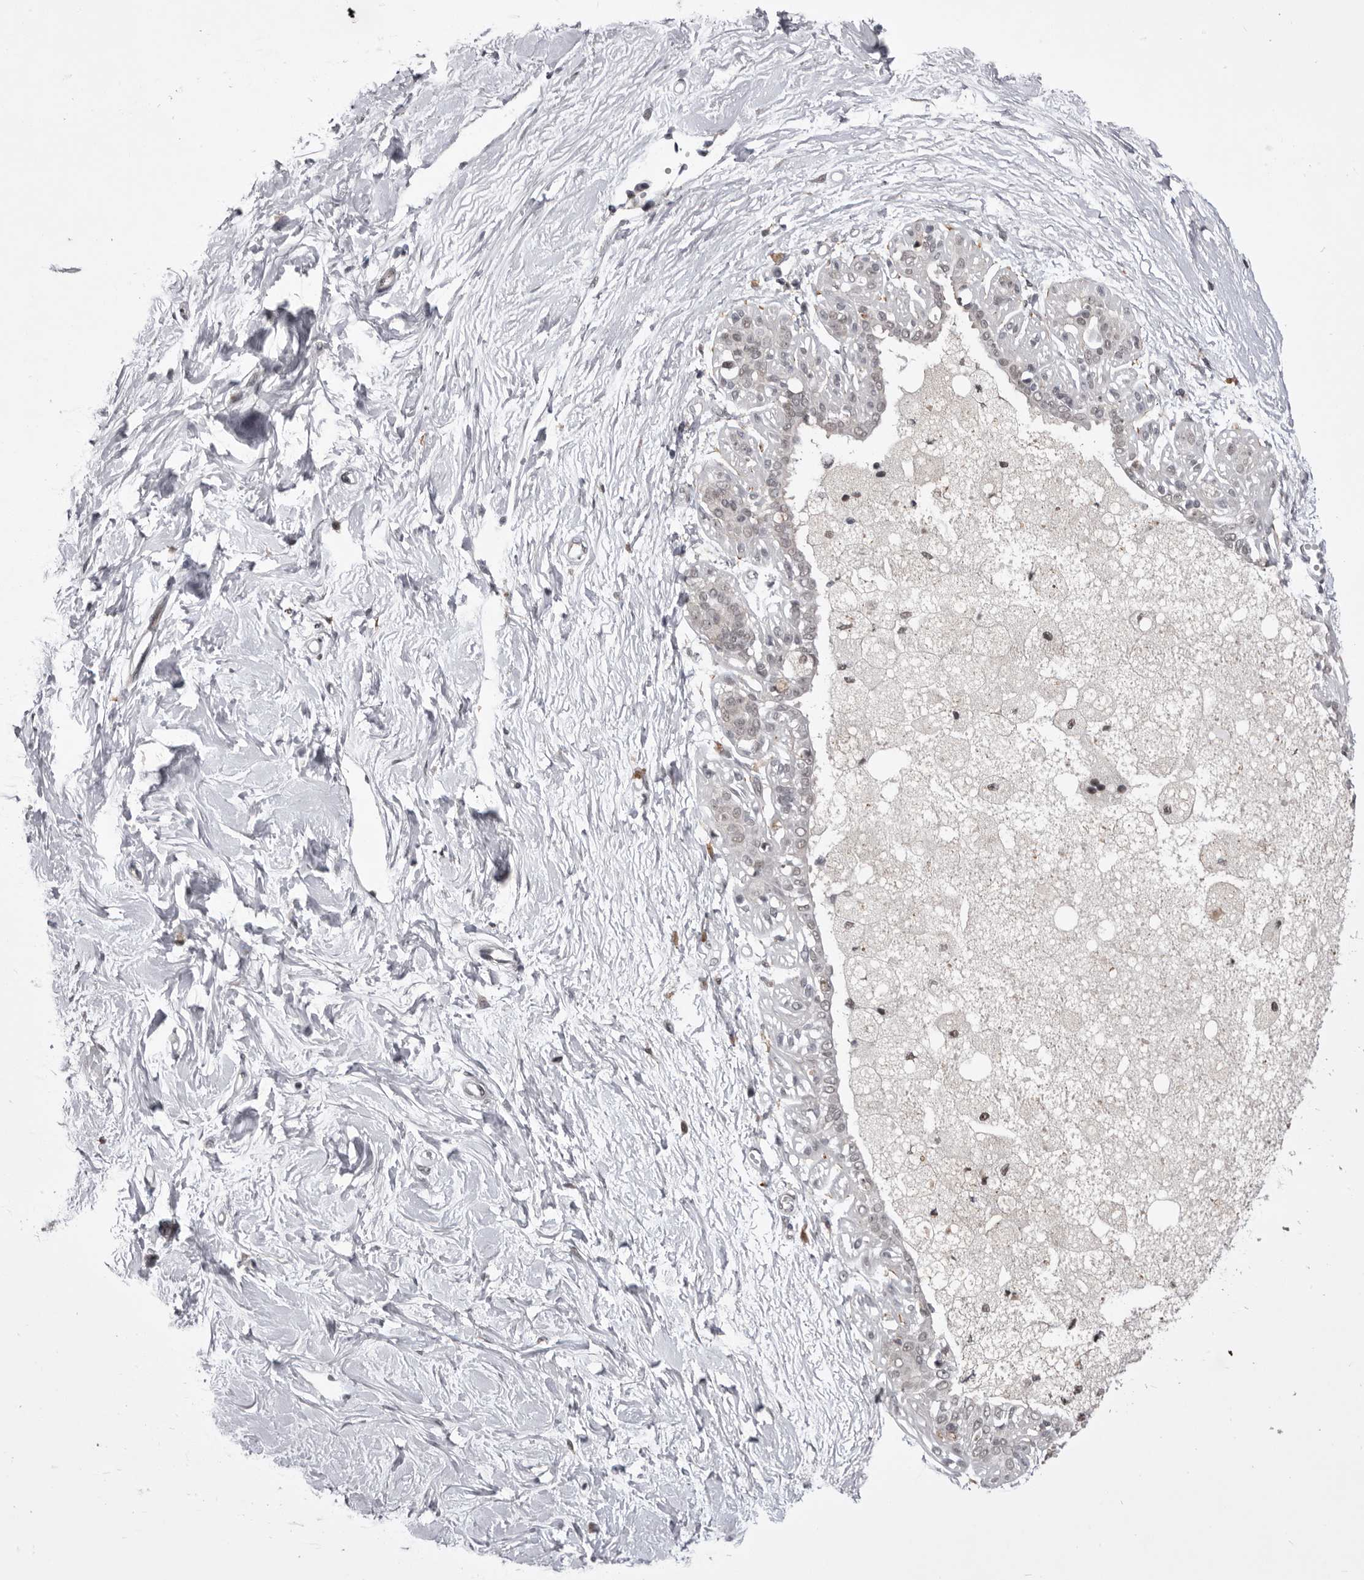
{"staining": {"intensity": "negative", "quantity": "none", "location": "none"}, "tissue": "breast", "cell_type": "Adipocytes", "image_type": "normal", "snomed": [{"axis": "morphology", "description": "Normal tissue, NOS"}, {"axis": "topography", "description": "Breast"}], "caption": "Immunohistochemistry (IHC) photomicrograph of benign breast: human breast stained with DAB (3,3'-diaminobenzidine) displays no significant protein staining in adipocytes. (DAB (3,3'-diaminobenzidine) immunohistochemistry with hematoxylin counter stain).", "gene": "PRPF3", "patient": {"sex": "female", "age": 45}}